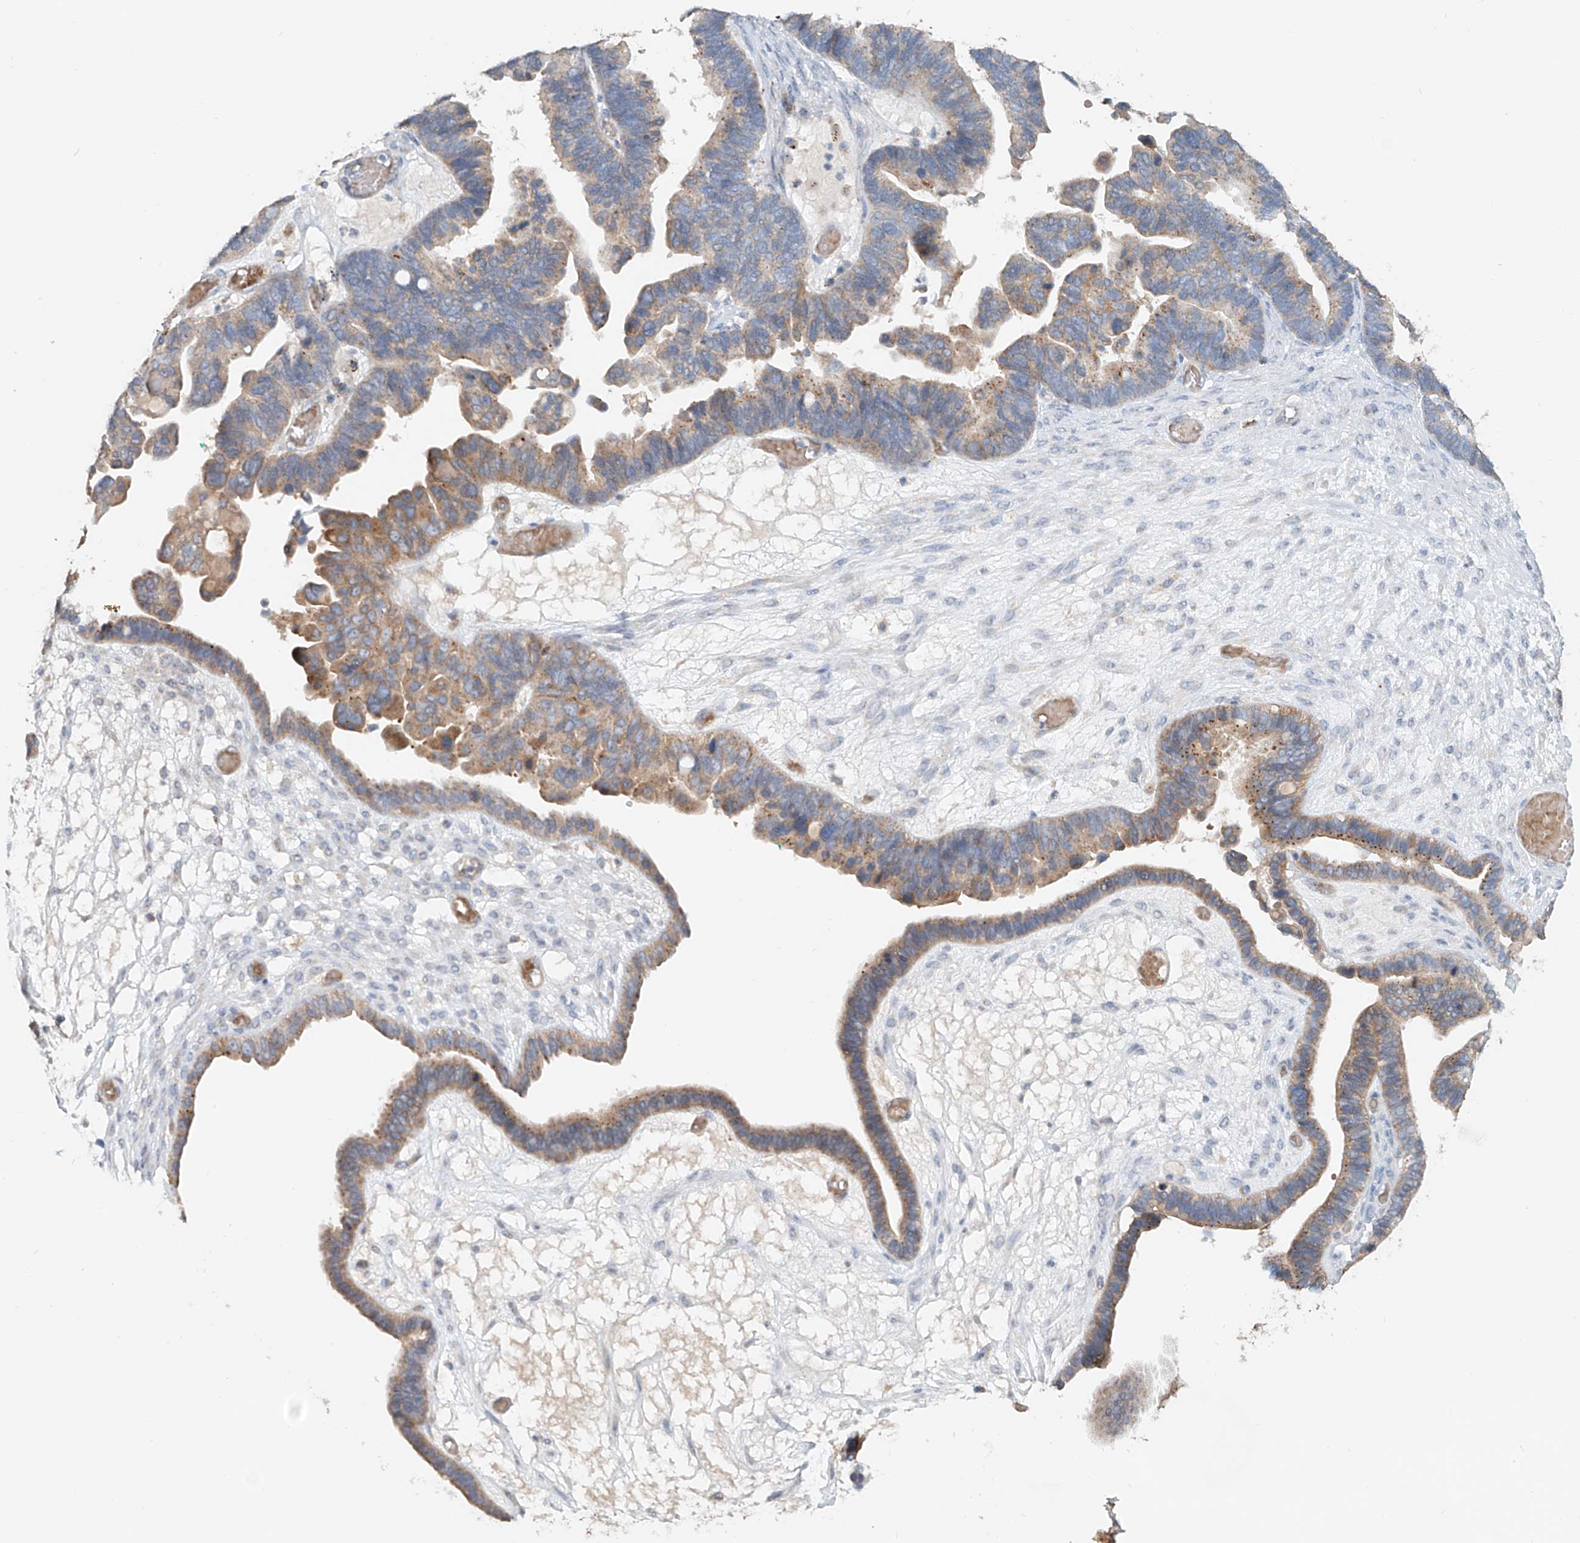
{"staining": {"intensity": "moderate", "quantity": "25%-75%", "location": "cytoplasmic/membranous"}, "tissue": "ovarian cancer", "cell_type": "Tumor cells", "image_type": "cancer", "snomed": [{"axis": "morphology", "description": "Cystadenocarcinoma, serous, NOS"}, {"axis": "topography", "description": "Ovary"}], "caption": "This is a photomicrograph of IHC staining of ovarian cancer (serous cystadenocarcinoma), which shows moderate expression in the cytoplasmic/membranous of tumor cells.", "gene": "TRIM47", "patient": {"sex": "female", "age": 56}}